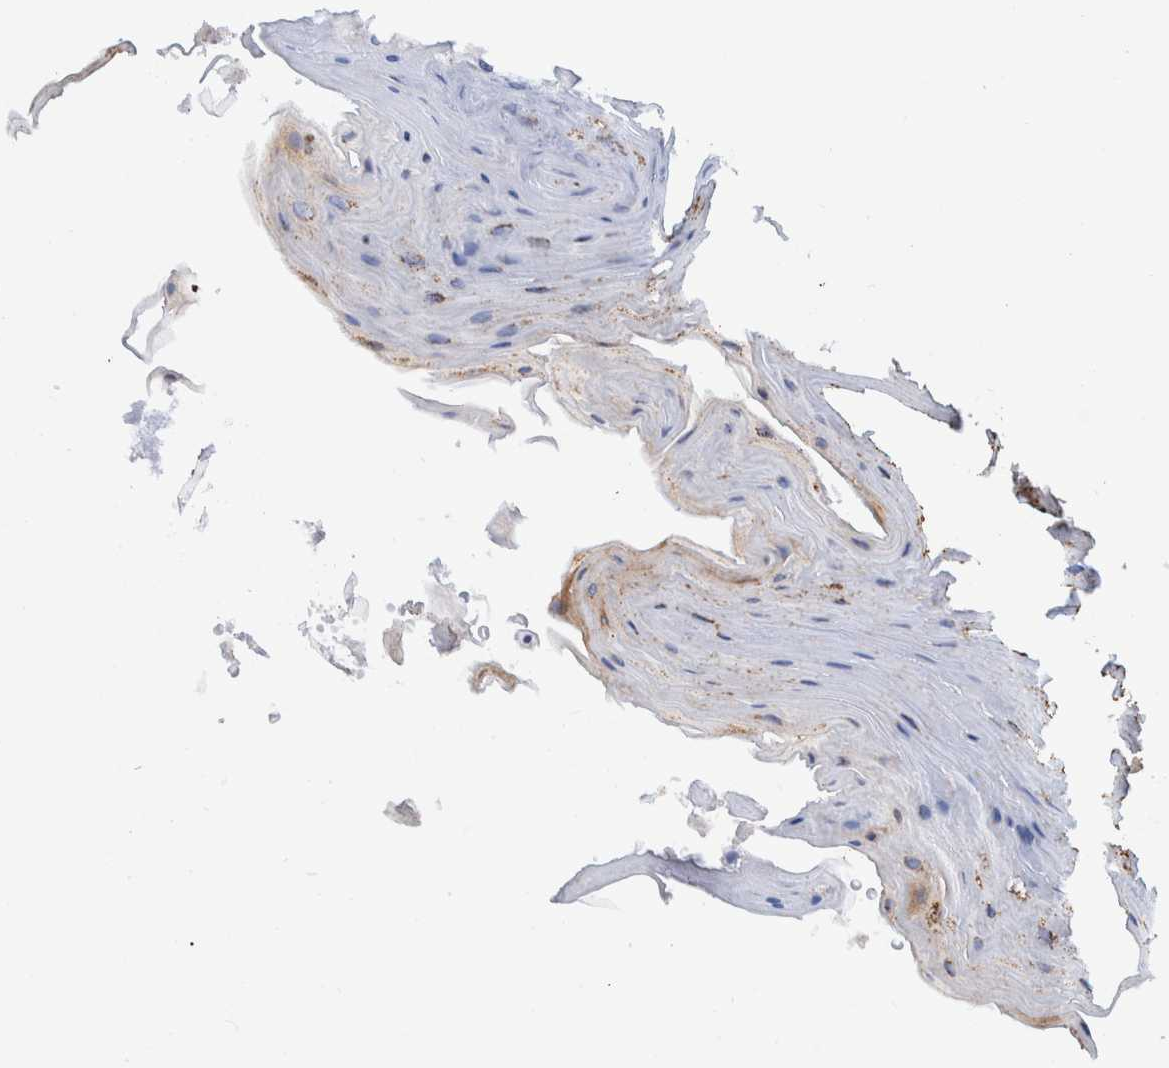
{"staining": {"intensity": "moderate", "quantity": "25%-75%", "location": "cytoplasmic/membranous"}, "tissue": "oral mucosa", "cell_type": "Squamous epithelial cells", "image_type": "normal", "snomed": [{"axis": "morphology", "description": "Normal tissue, NOS"}, {"axis": "morphology", "description": "Squamous cell carcinoma, NOS"}, {"axis": "topography", "description": "Oral tissue"}, {"axis": "topography", "description": "Head-Neck"}], "caption": "Immunohistochemistry (IHC) of benign human oral mucosa shows medium levels of moderate cytoplasmic/membranous expression in approximately 25%-75% of squamous epithelial cells.", "gene": "VPS26C", "patient": {"sex": "male", "age": 71}}